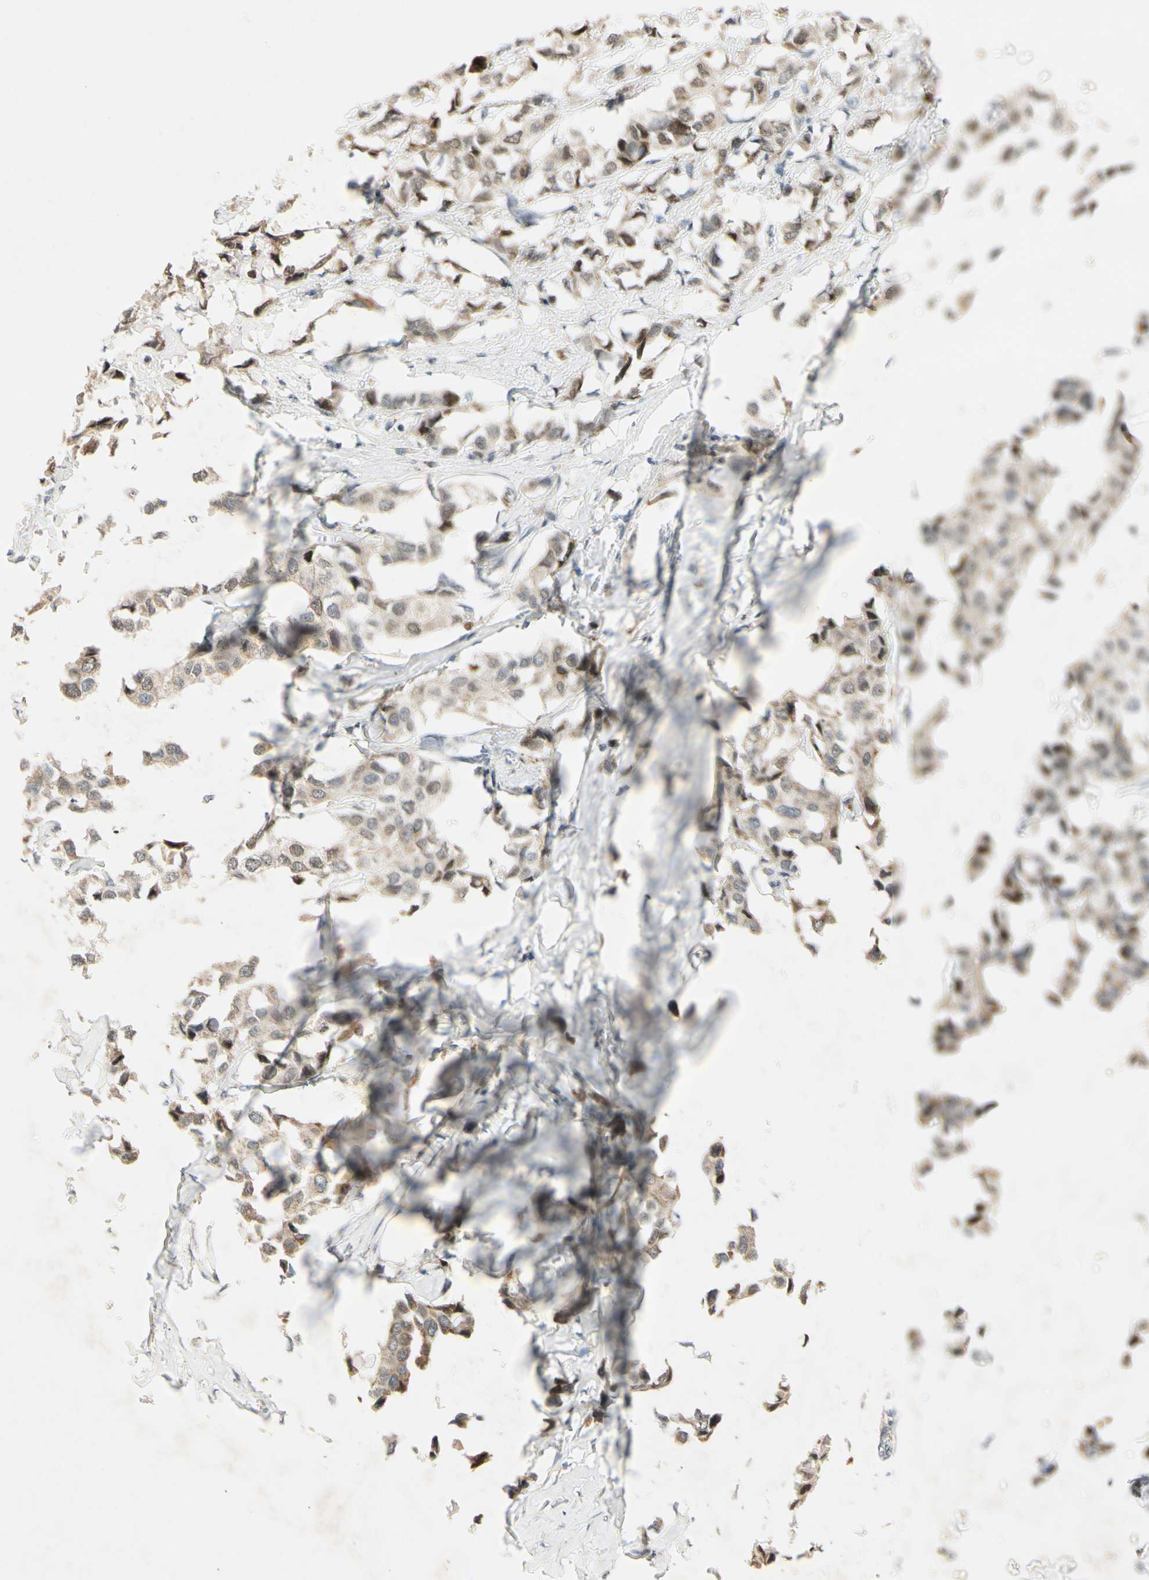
{"staining": {"intensity": "weak", "quantity": ">75%", "location": "cytoplasmic/membranous"}, "tissue": "breast cancer", "cell_type": "Tumor cells", "image_type": "cancer", "snomed": [{"axis": "morphology", "description": "Duct carcinoma"}, {"axis": "topography", "description": "Breast"}], "caption": "IHC photomicrograph of breast cancer stained for a protein (brown), which exhibits low levels of weak cytoplasmic/membranous positivity in about >75% of tumor cells.", "gene": "RIOX2", "patient": {"sex": "female", "age": 80}}